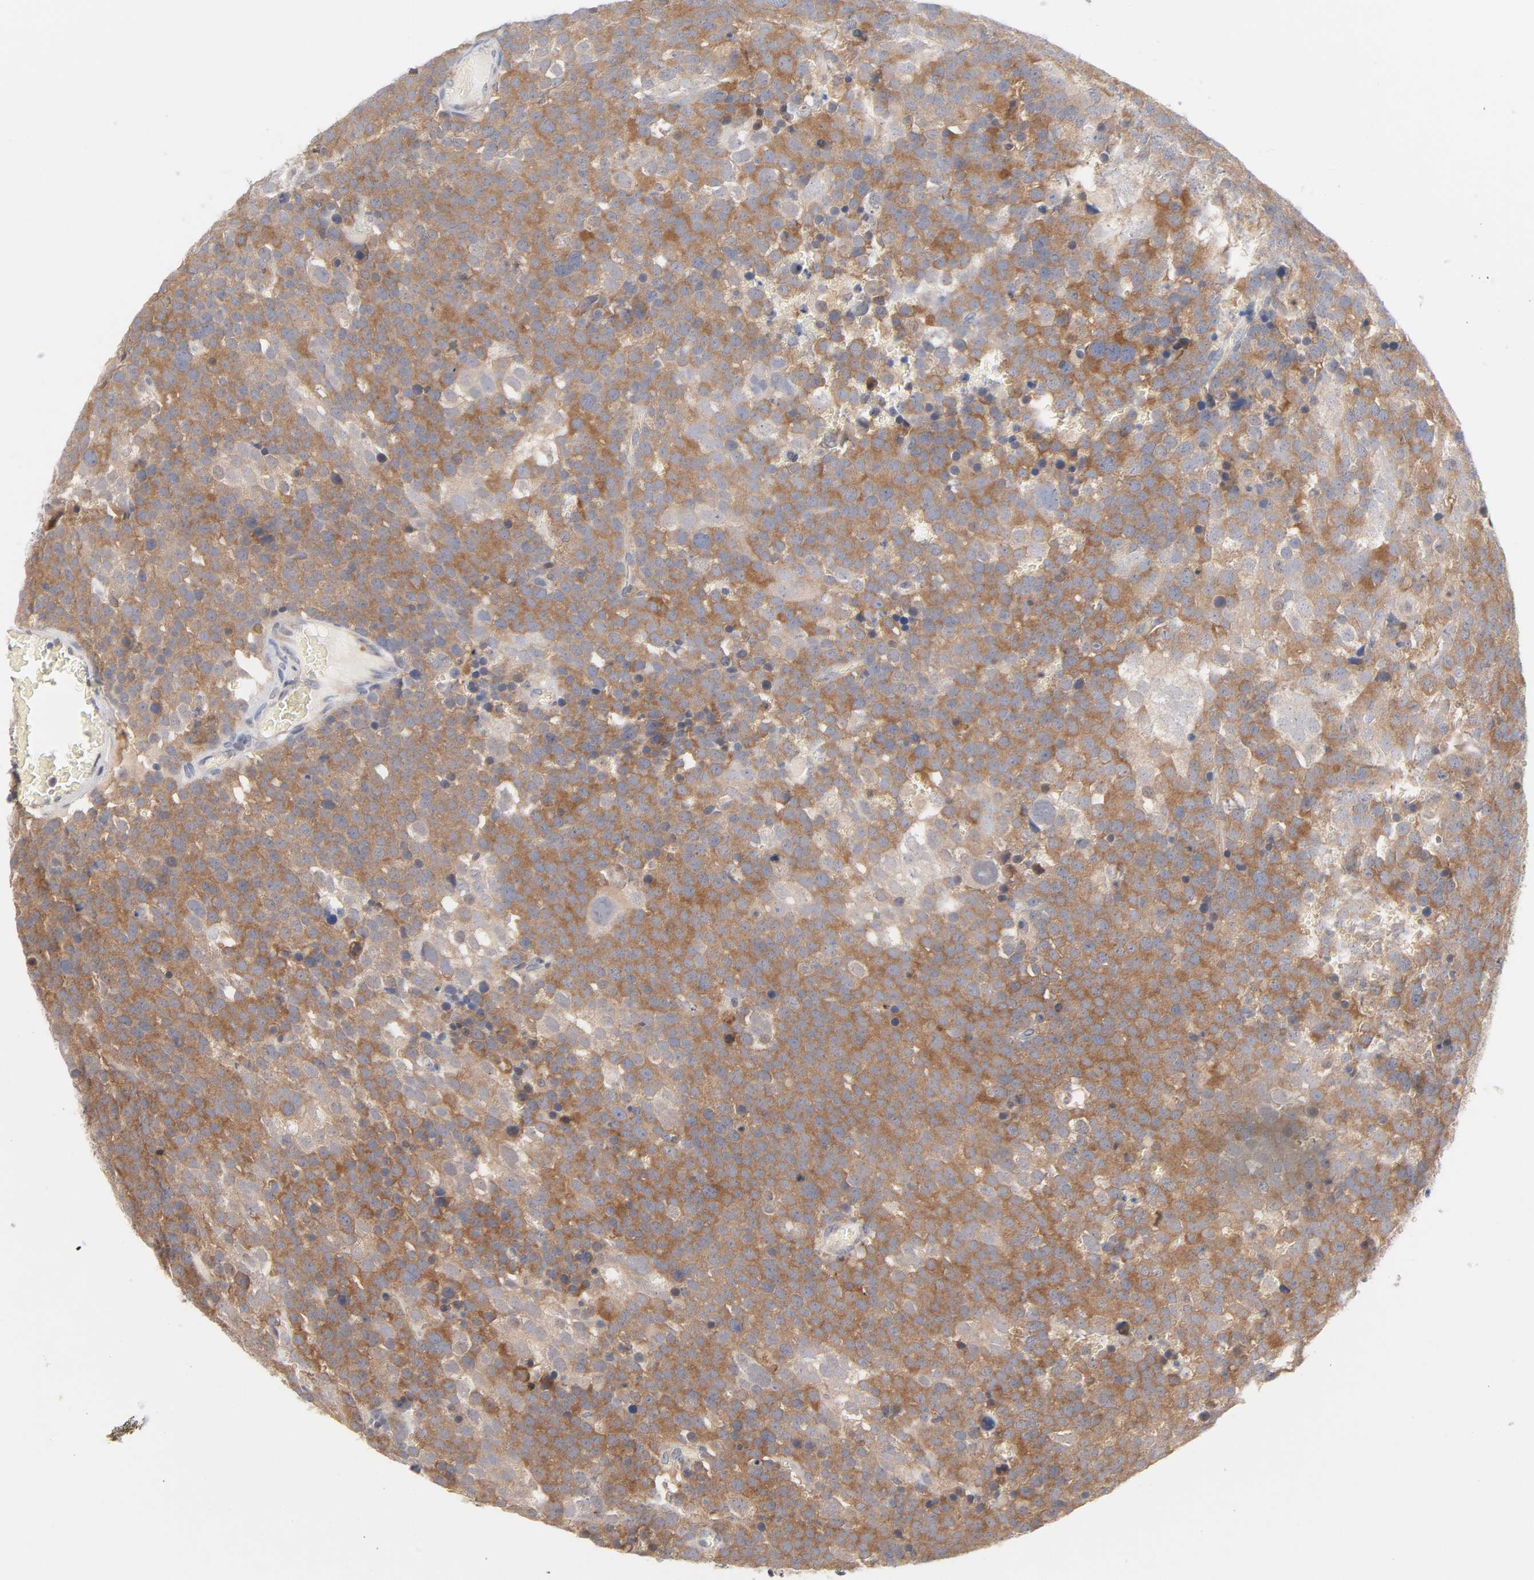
{"staining": {"intensity": "moderate", "quantity": ">75%", "location": "cytoplasmic/membranous"}, "tissue": "testis cancer", "cell_type": "Tumor cells", "image_type": "cancer", "snomed": [{"axis": "morphology", "description": "Seminoma, NOS"}, {"axis": "topography", "description": "Testis"}], "caption": "Testis seminoma stained with a brown dye reveals moderate cytoplasmic/membranous positive expression in approximately >75% of tumor cells.", "gene": "UBL4A", "patient": {"sex": "male", "age": 71}}